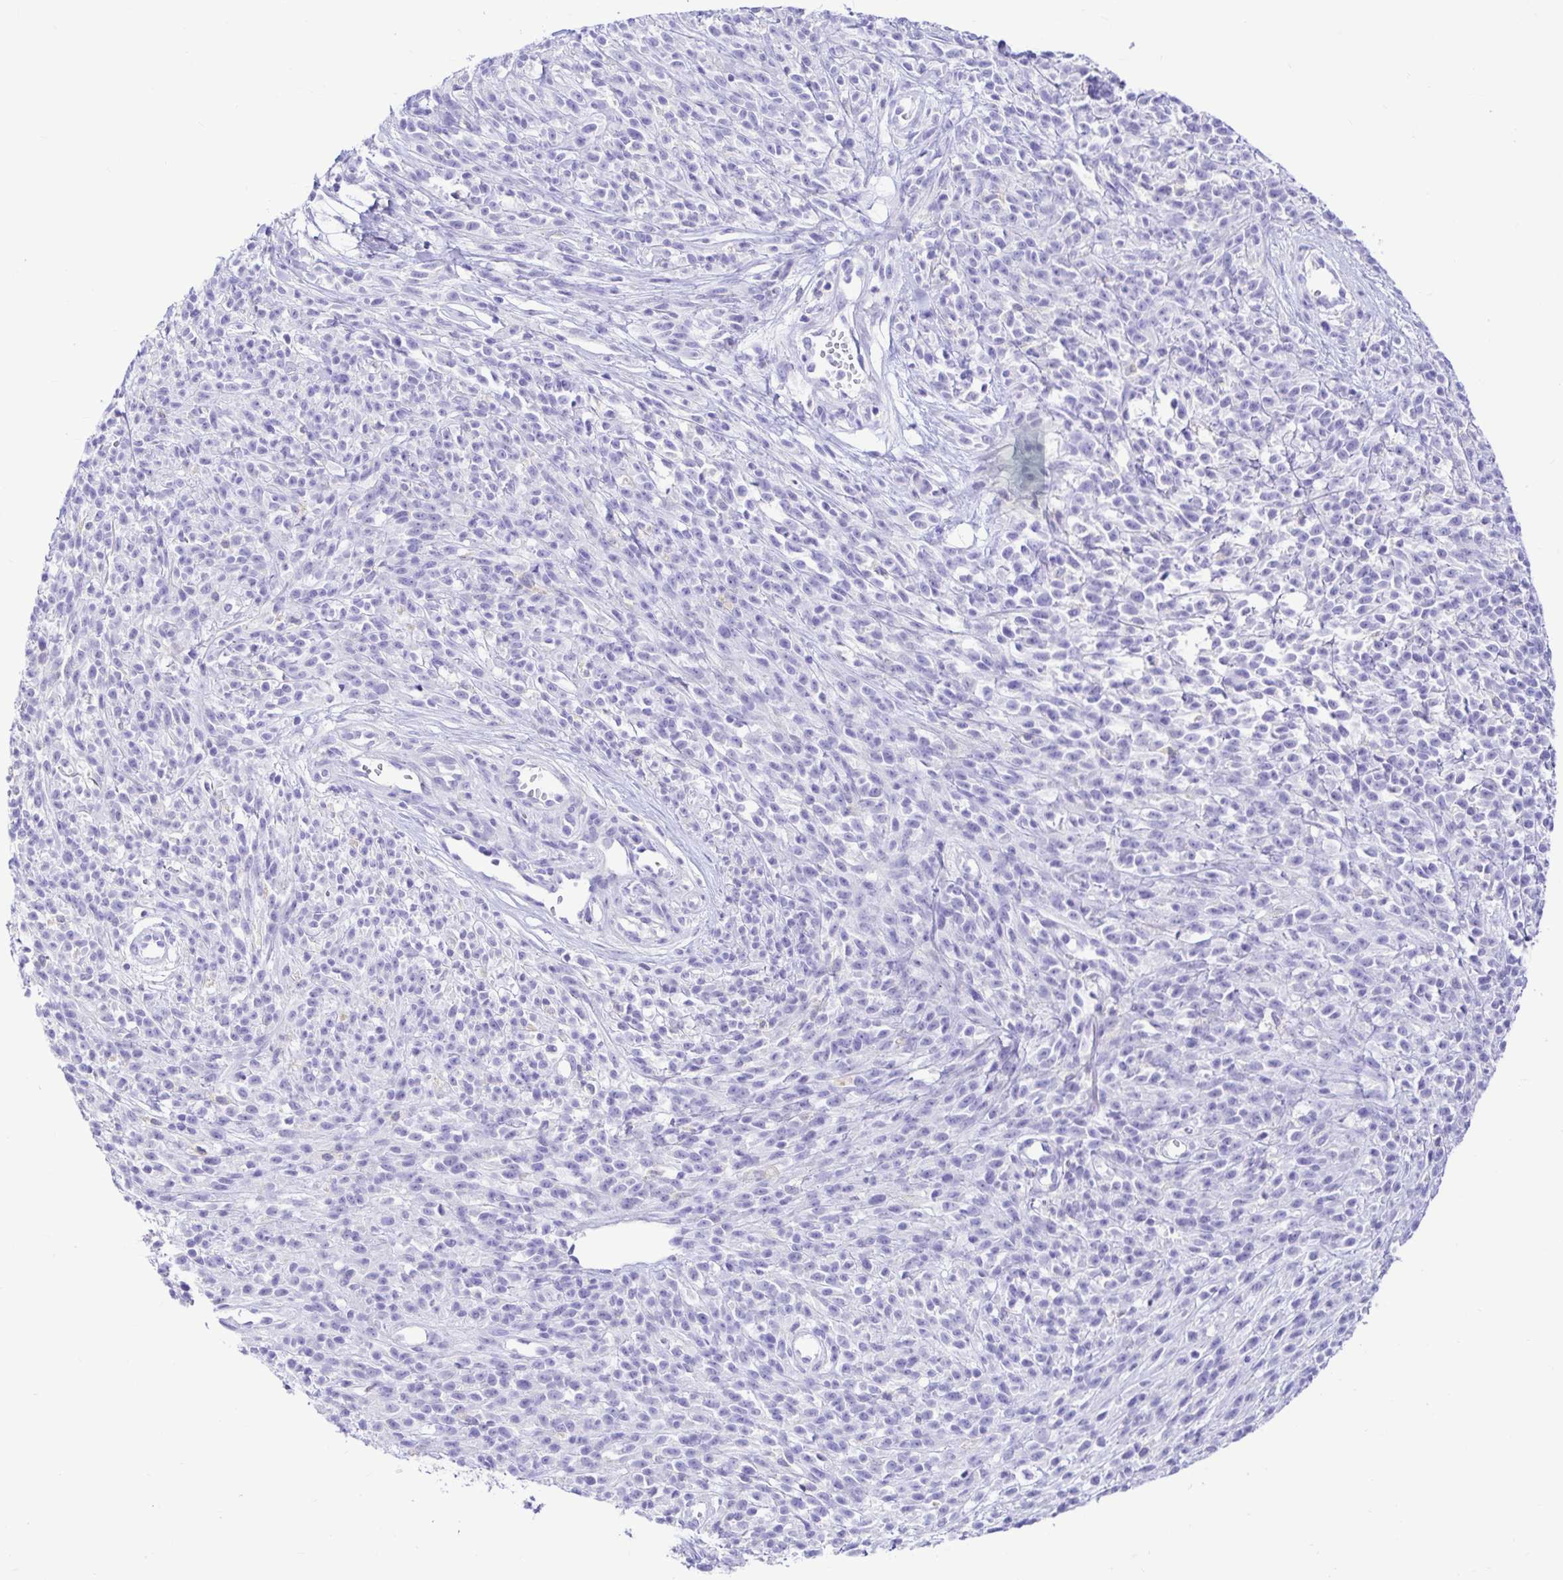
{"staining": {"intensity": "negative", "quantity": "none", "location": "none"}, "tissue": "melanoma", "cell_type": "Tumor cells", "image_type": "cancer", "snomed": [{"axis": "morphology", "description": "Malignant melanoma, NOS"}, {"axis": "topography", "description": "Skin"}, {"axis": "topography", "description": "Skin of trunk"}], "caption": "Tumor cells are negative for brown protein staining in malignant melanoma.", "gene": "BACE2", "patient": {"sex": "male", "age": 74}}